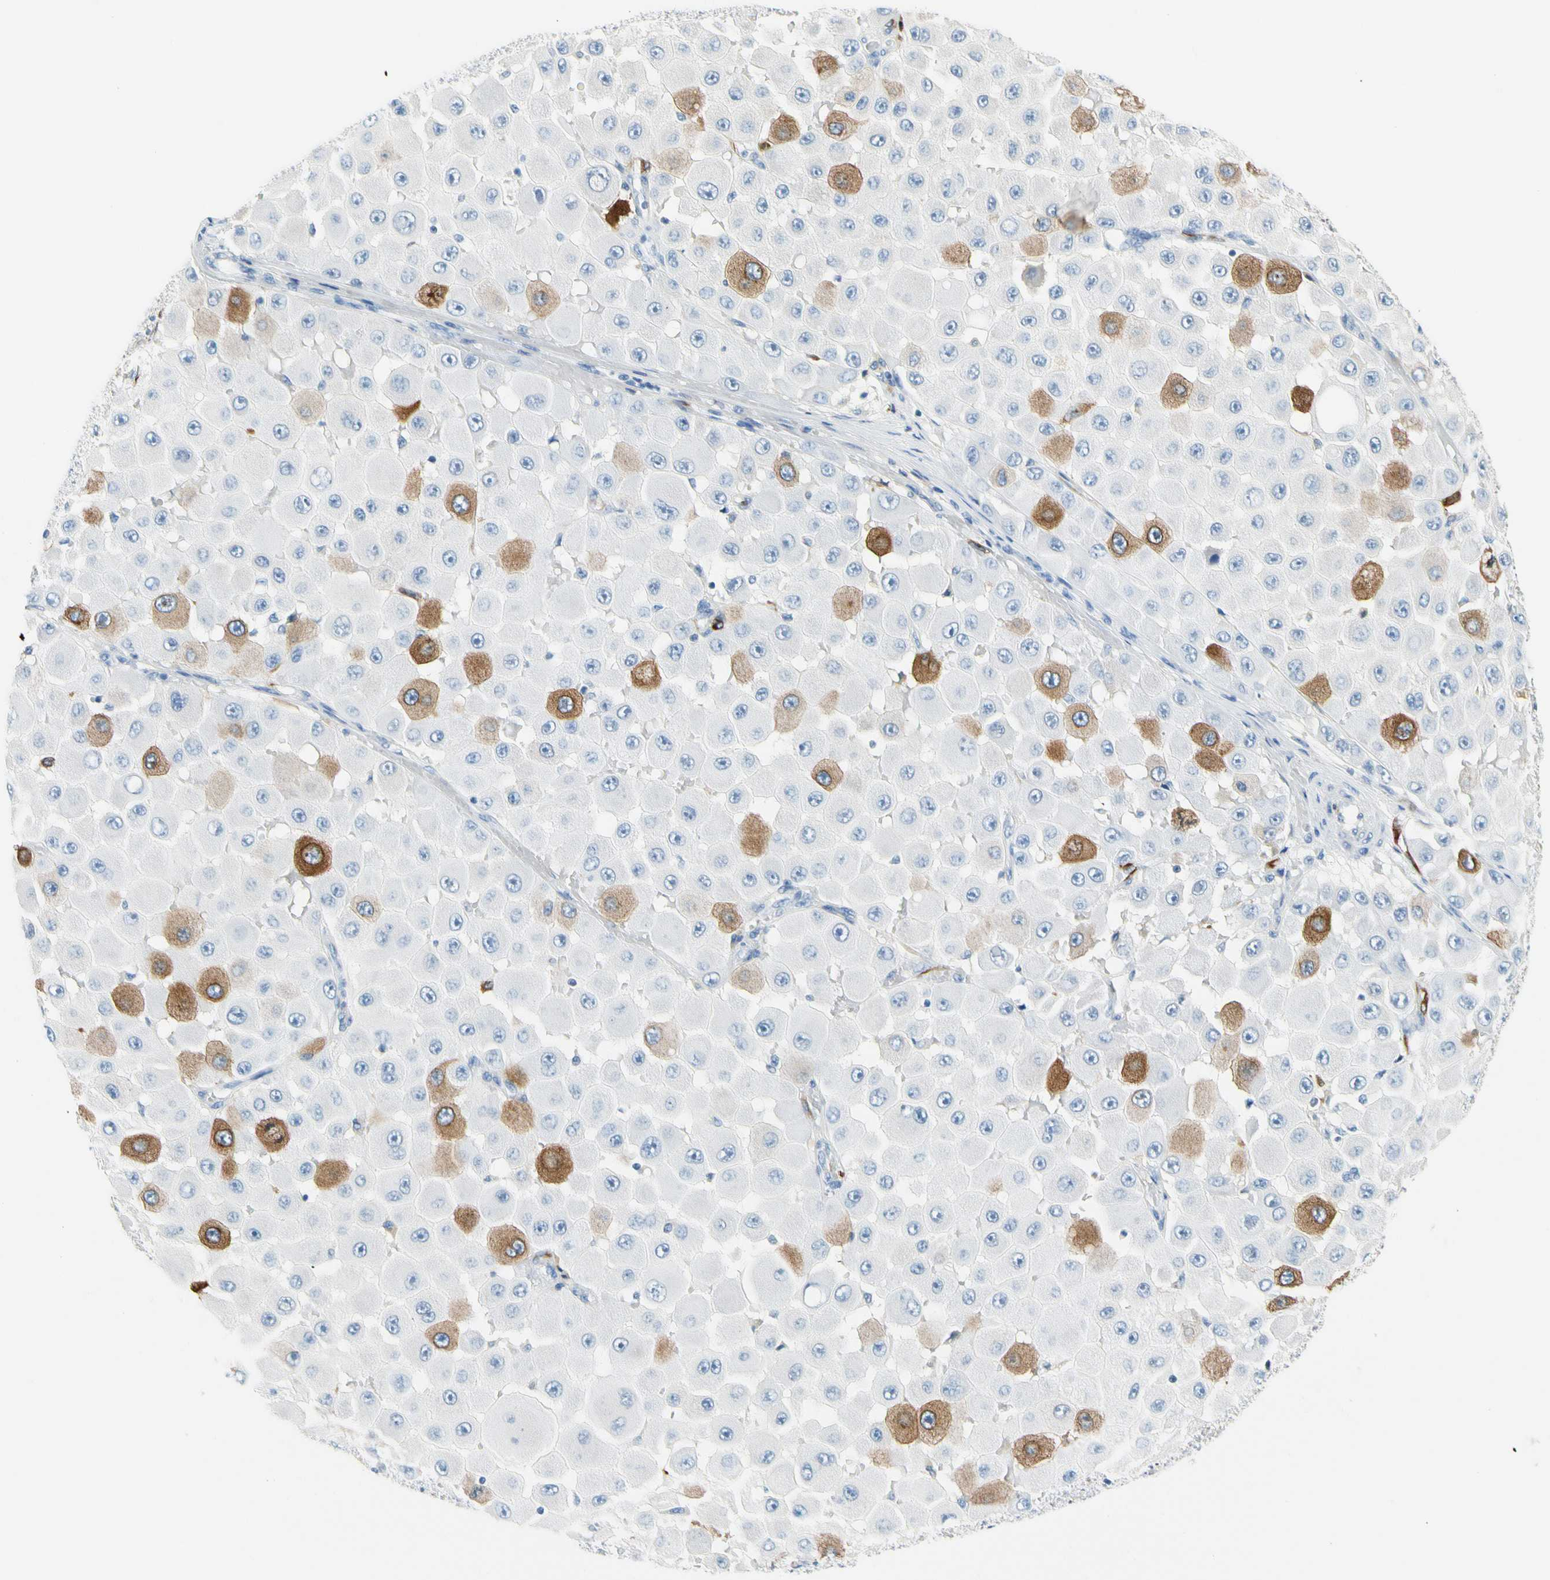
{"staining": {"intensity": "moderate", "quantity": "<25%", "location": "cytoplasmic/membranous"}, "tissue": "melanoma", "cell_type": "Tumor cells", "image_type": "cancer", "snomed": [{"axis": "morphology", "description": "Malignant melanoma, NOS"}, {"axis": "topography", "description": "Skin"}], "caption": "Protein analysis of melanoma tissue shows moderate cytoplasmic/membranous positivity in about <25% of tumor cells.", "gene": "TACC3", "patient": {"sex": "female", "age": 81}}